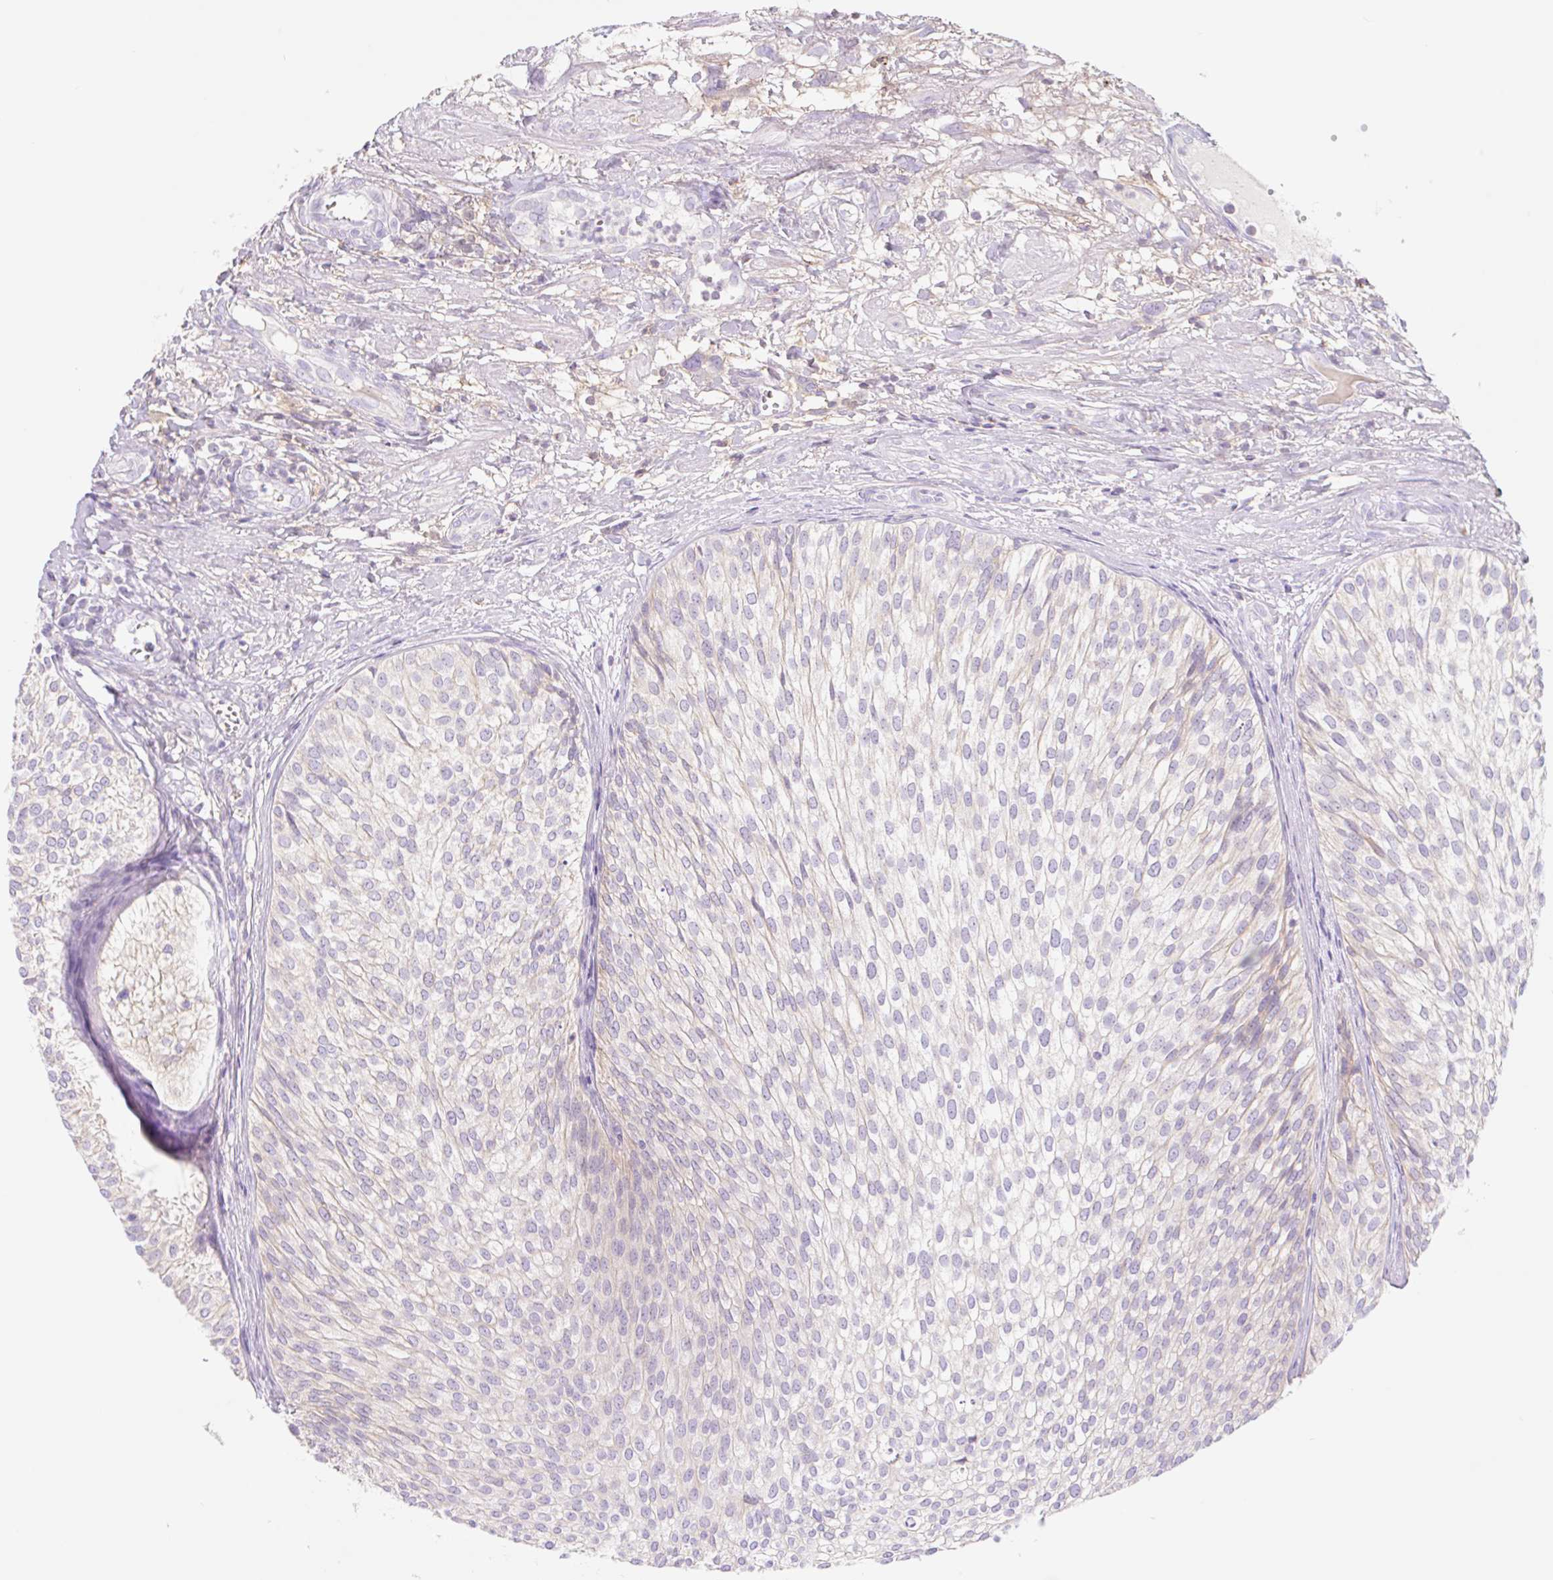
{"staining": {"intensity": "weak", "quantity": "<25%", "location": "cytoplasmic/membranous"}, "tissue": "urothelial cancer", "cell_type": "Tumor cells", "image_type": "cancer", "snomed": [{"axis": "morphology", "description": "Urothelial carcinoma, Low grade"}, {"axis": "topography", "description": "Urinary bladder"}], "caption": "The micrograph shows no staining of tumor cells in urothelial carcinoma (low-grade).", "gene": "LYVE1", "patient": {"sex": "male", "age": 91}}